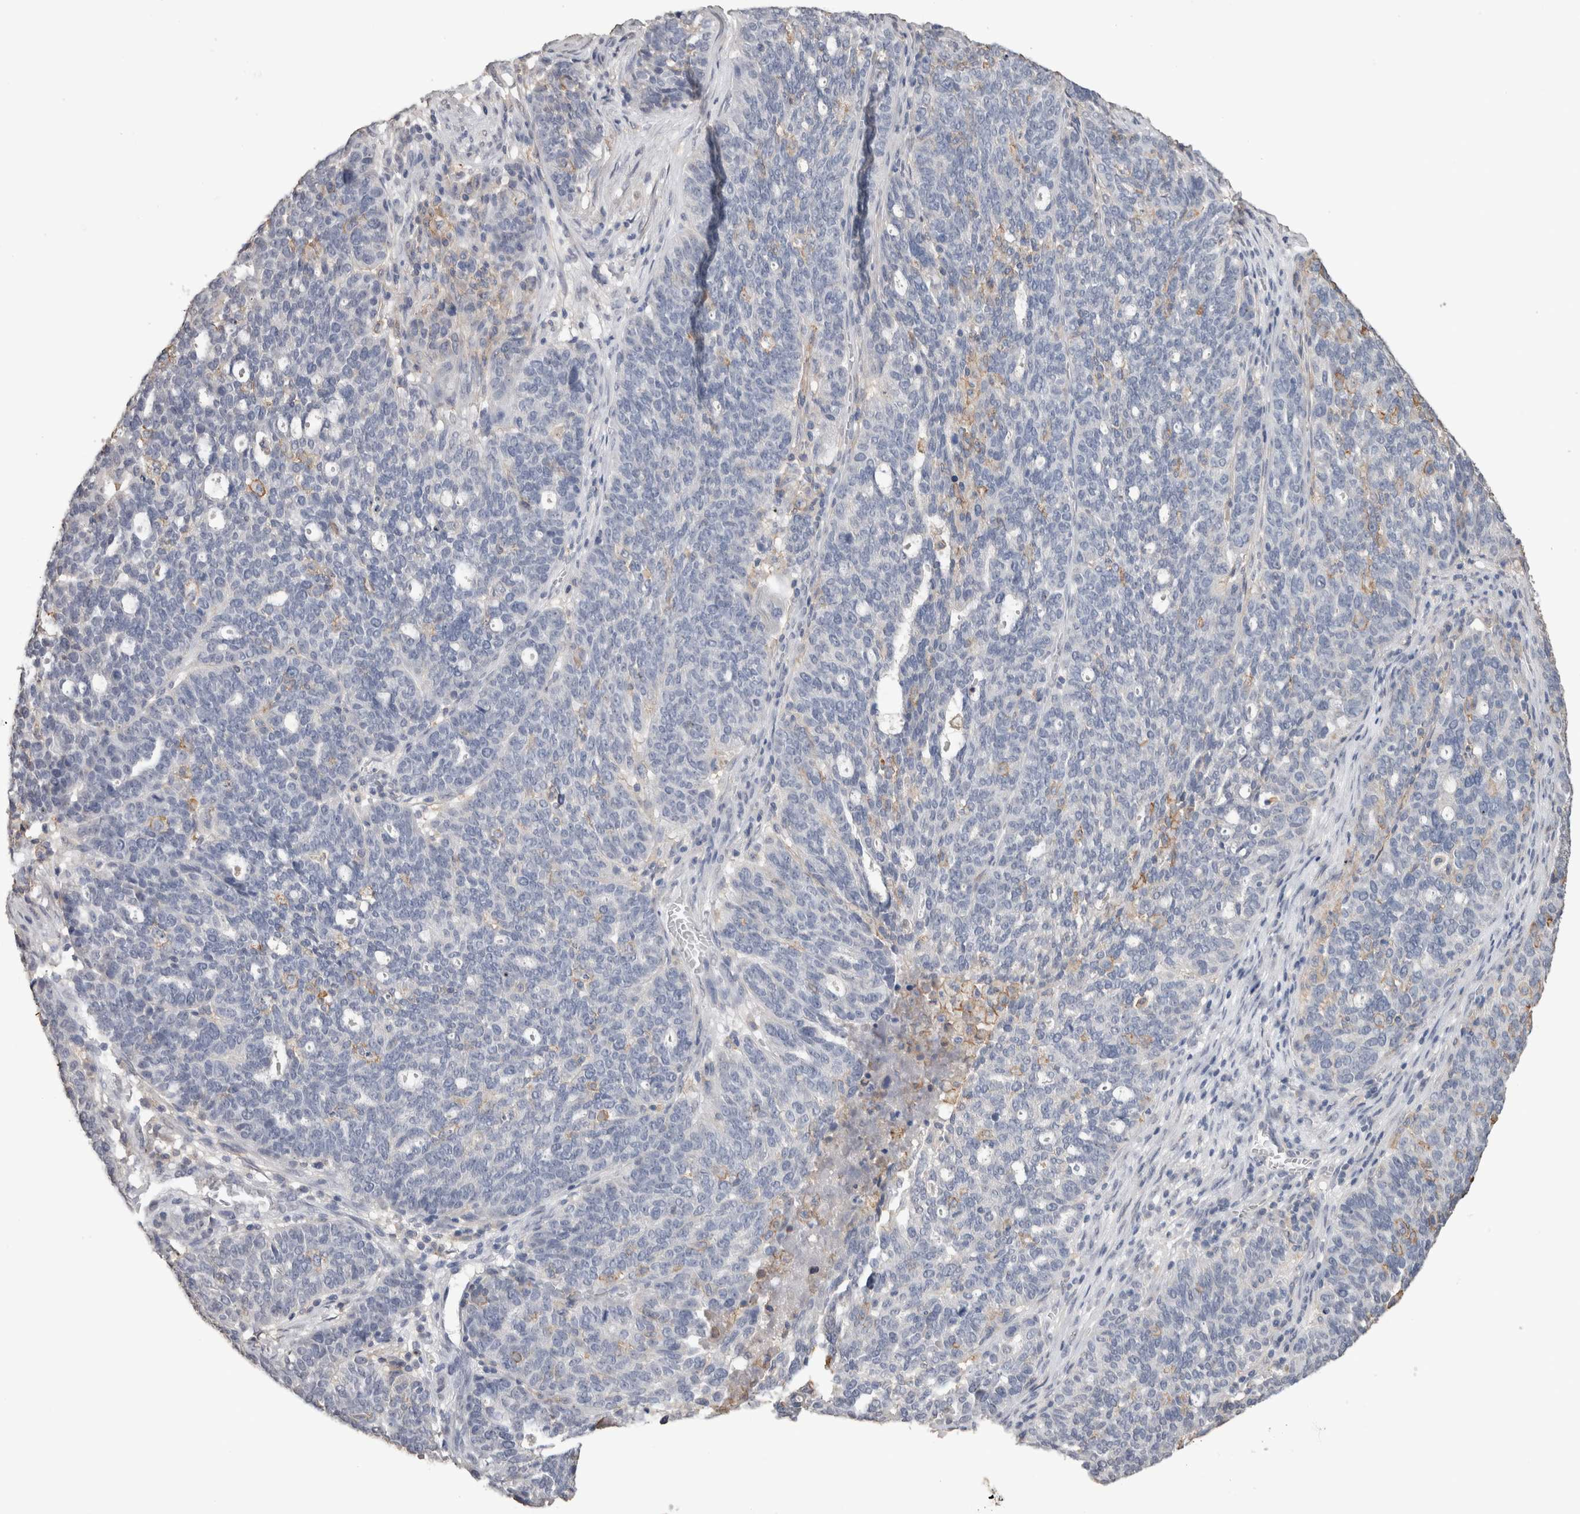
{"staining": {"intensity": "negative", "quantity": "none", "location": "none"}, "tissue": "ovarian cancer", "cell_type": "Tumor cells", "image_type": "cancer", "snomed": [{"axis": "morphology", "description": "Cystadenocarcinoma, serous, NOS"}, {"axis": "topography", "description": "Ovary"}], "caption": "This is a micrograph of immunohistochemistry staining of serous cystadenocarcinoma (ovarian), which shows no positivity in tumor cells.", "gene": "S100A10", "patient": {"sex": "female", "age": 59}}